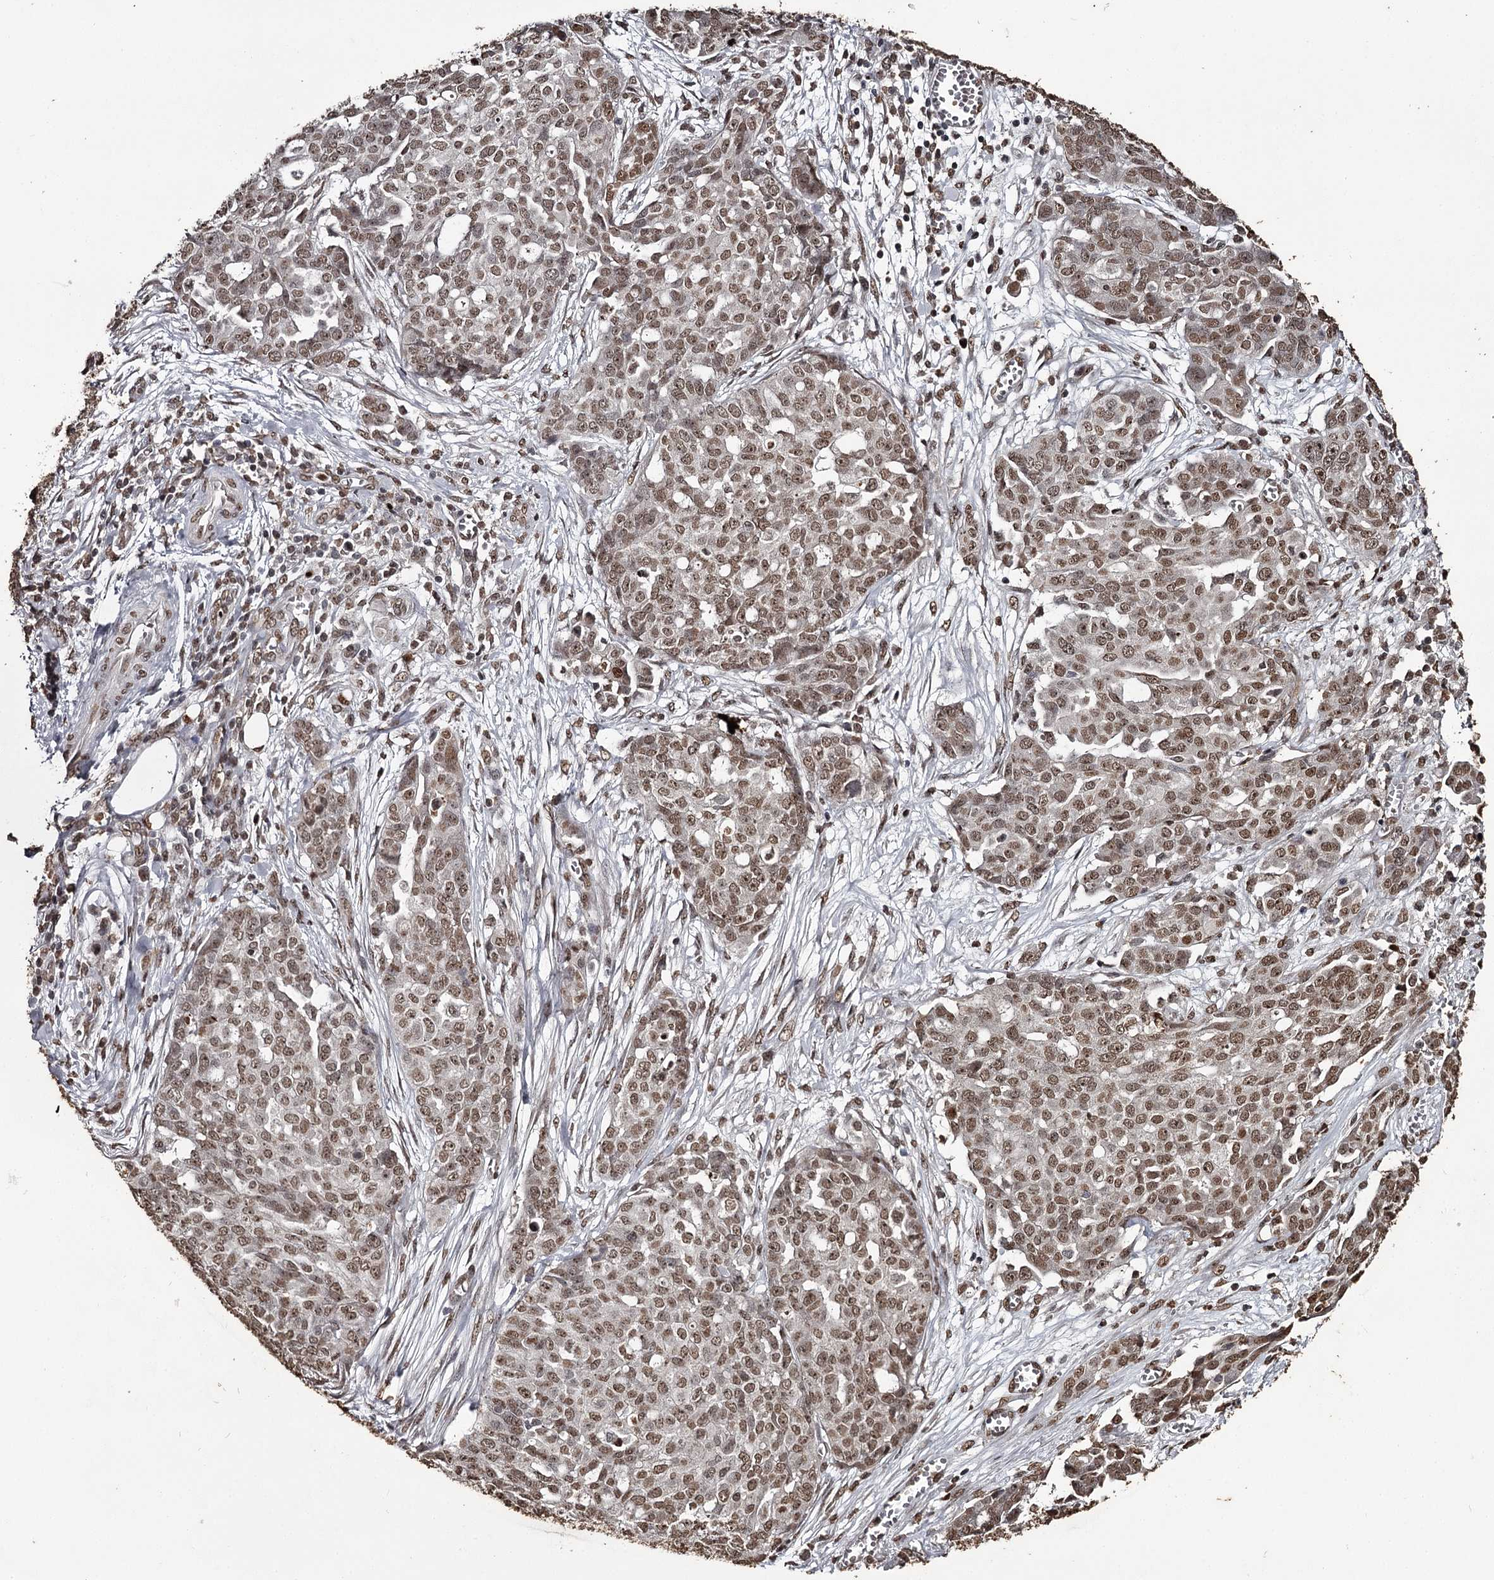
{"staining": {"intensity": "moderate", "quantity": ">75%", "location": "nuclear"}, "tissue": "ovarian cancer", "cell_type": "Tumor cells", "image_type": "cancer", "snomed": [{"axis": "morphology", "description": "Cystadenocarcinoma, serous, NOS"}, {"axis": "topography", "description": "Soft tissue"}, {"axis": "topography", "description": "Ovary"}], "caption": "IHC histopathology image of human ovarian cancer stained for a protein (brown), which reveals medium levels of moderate nuclear expression in approximately >75% of tumor cells.", "gene": "THYN1", "patient": {"sex": "female", "age": 57}}